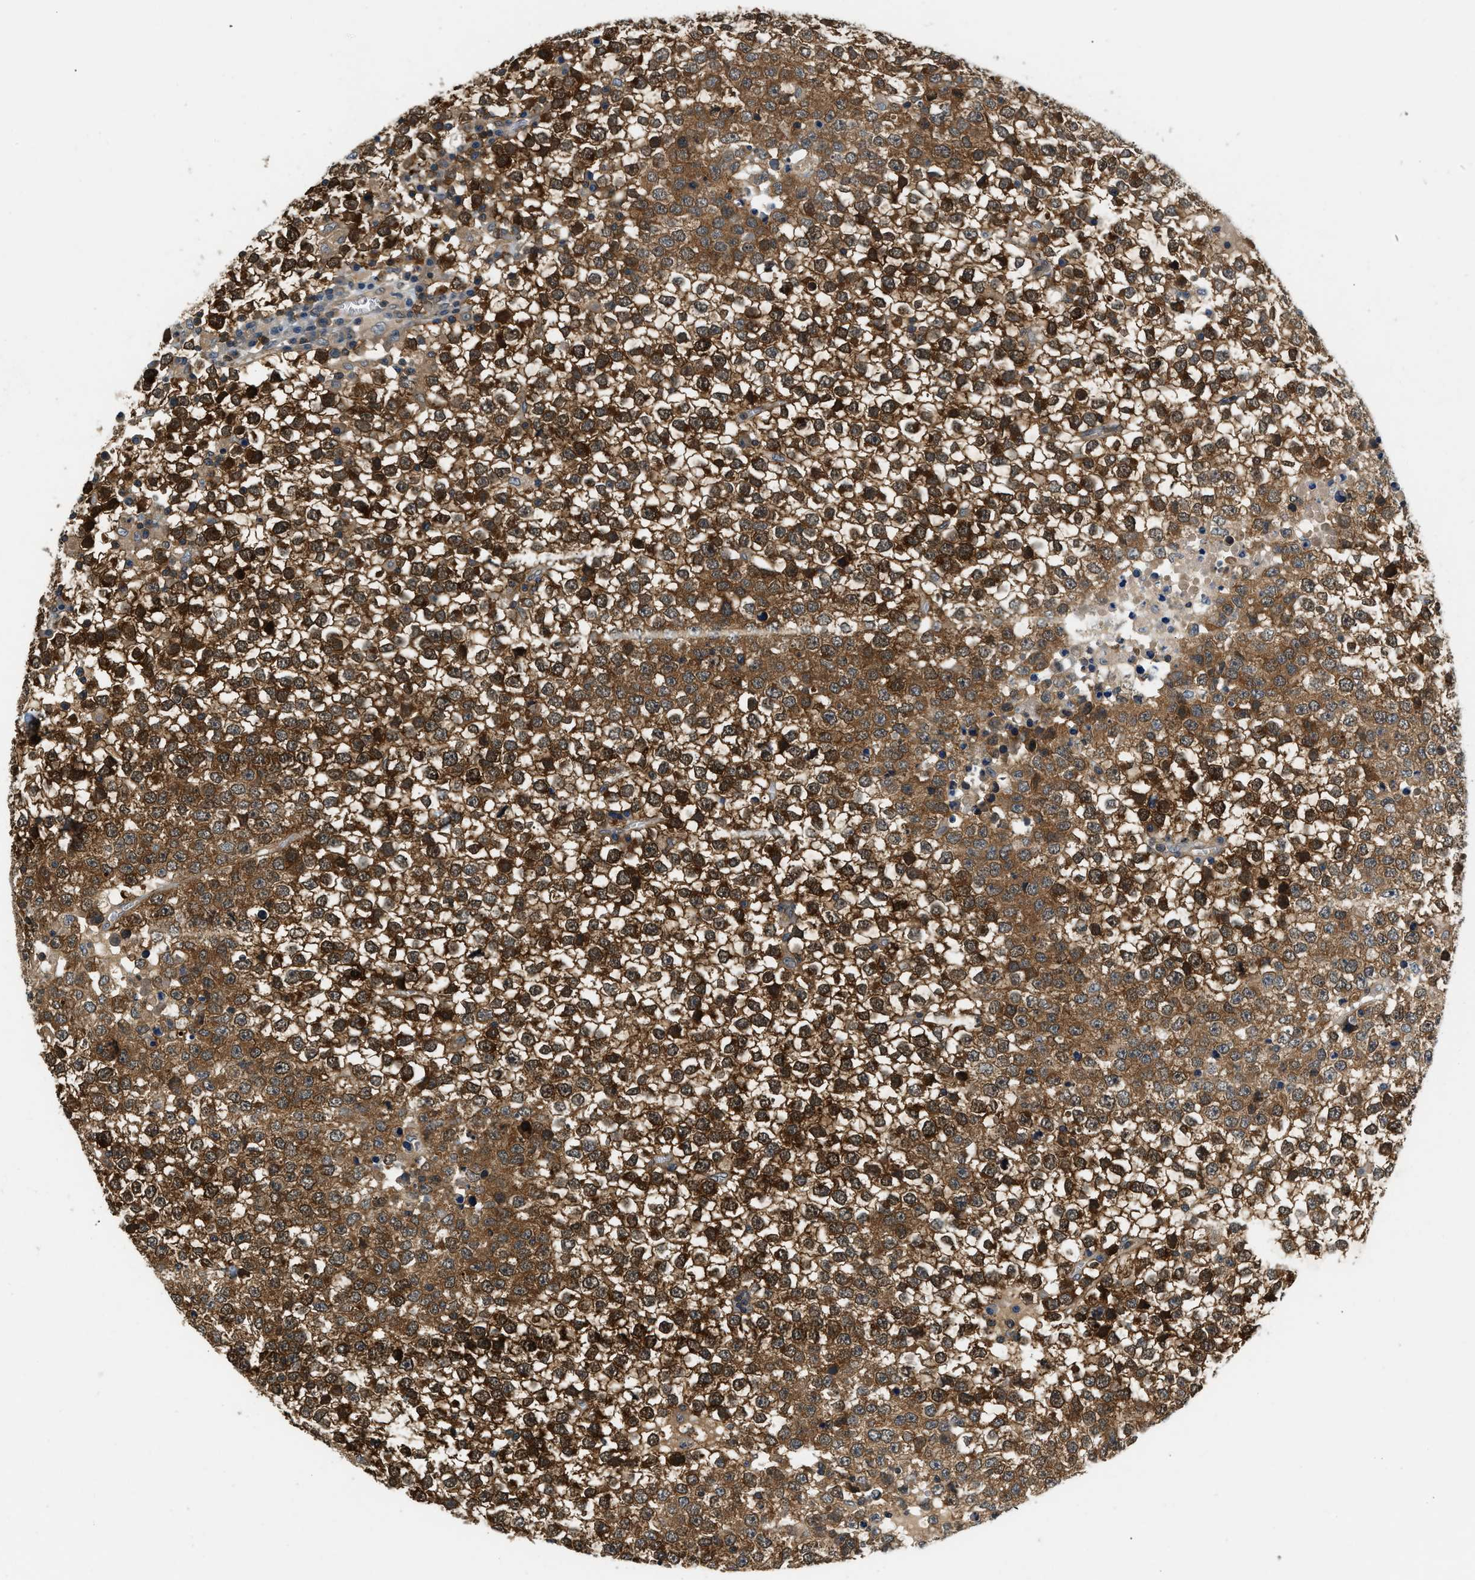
{"staining": {"intensity": "moderate", "quantity": ">75%", "location": "cytoplasmic/membranous,nuclear"}, "tissue": "testis cancer", "cell_type": "Tumor cells", "image_type": "cancer", "snomed": [{"axis": "morphology", "description": "Seminoma, NOS"}, {"axis": "topography", "description": "Testis"}], "caption": "The photomicrograph displays a brown stain indicating the presence of a protein in the cytoplasmic/membranous and nuclear of tumor cells in testis cancer.", "gene": "EIF4EBP2", "patient": {"sex": "male", "age": 65}}